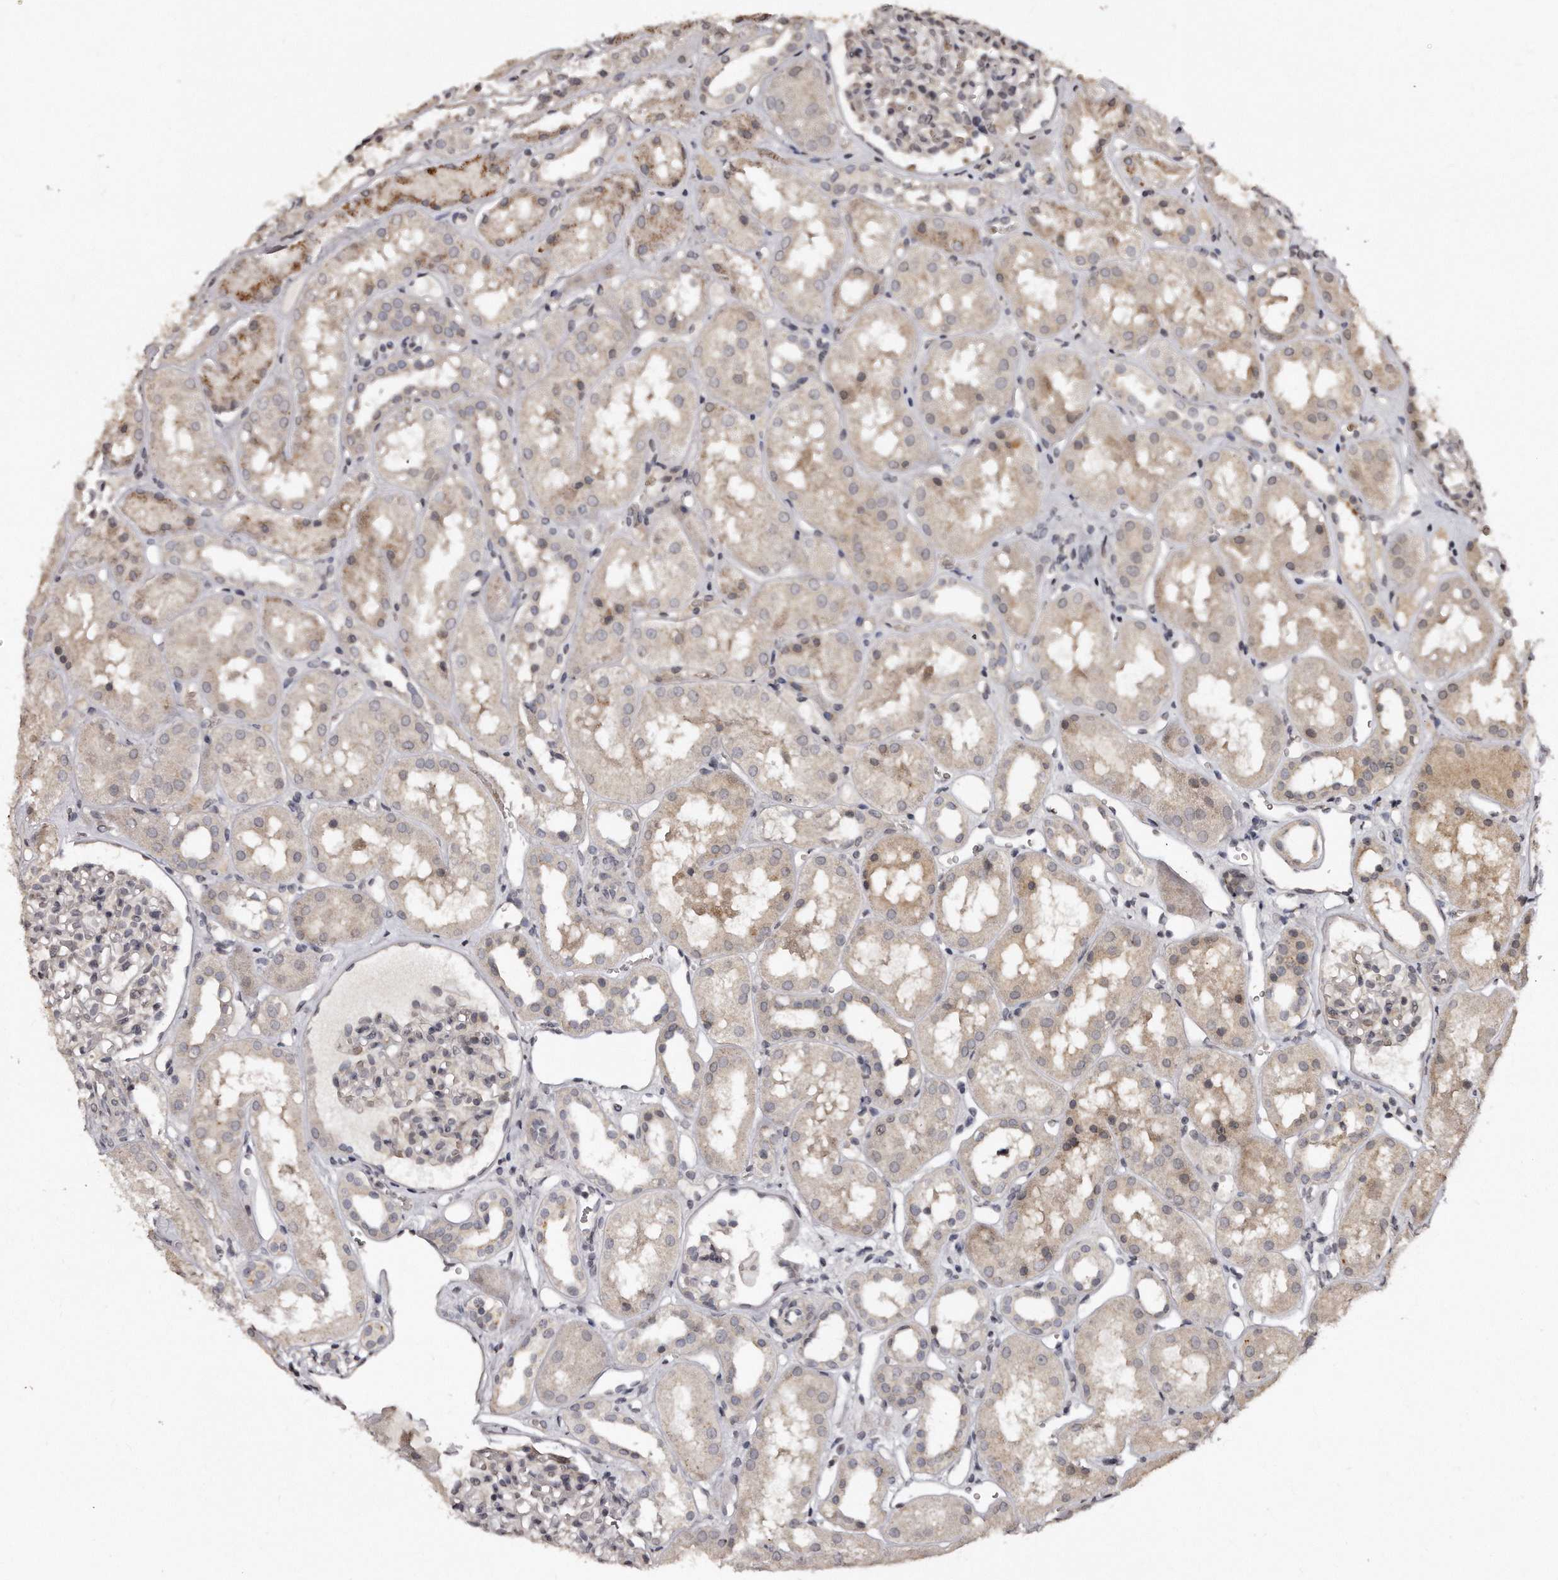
{"staining": {"intensity": "weak", "quantity": "<25%", "location": "nuclear"}, "tissue": "kidney", "cell_type": "Cells in glomeruli", "image_type": "normal", "snomed": [{"axis": "morphology", "description": "Normal tissue, NOS"}, {"axis": "topography", "description": "Kidney"}], "caption": "Kidney stained for a protein using IHC exhibits no staining cells in glomeruli.", "gene": "TSHR", "patient": {"sex": "male", "age": 16}}